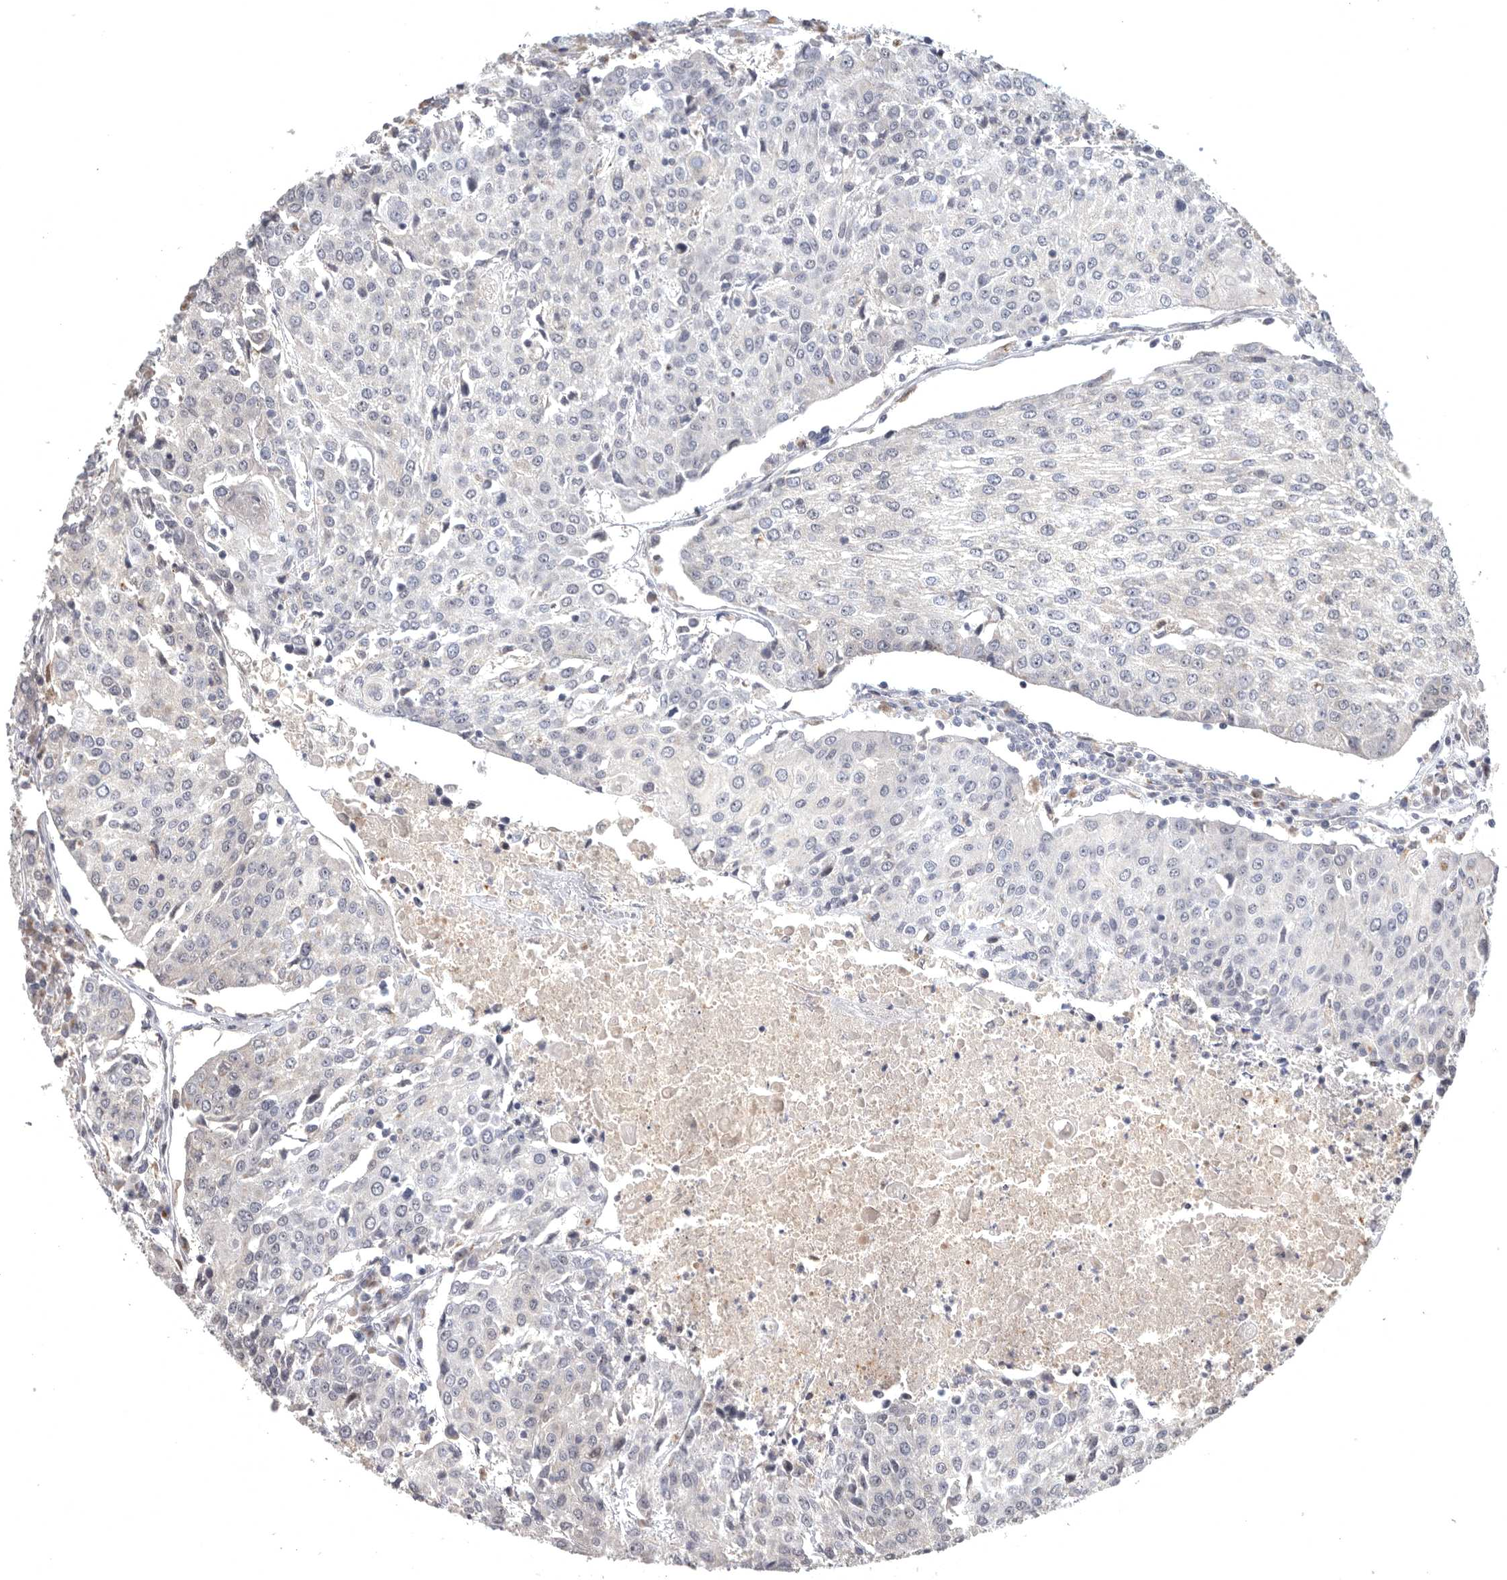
{"staining": {"intensity": "negative", "quantity": "none", "location": "none"}, "tissue": "urothelial cancer", "cell_type": "Tumor cells", "image_type": "cancer", "snomed": [{"axis": "morphology", "description": "Urothelial carcinoma, High grade"}, {"axis": "topography", "description": "Urinary bladder"}], "caption": "There is no significant expression in tumor cells of urothelial cancer.", "gene": "MAN2A1", "patient": {"sex": "female", "age": 85}}